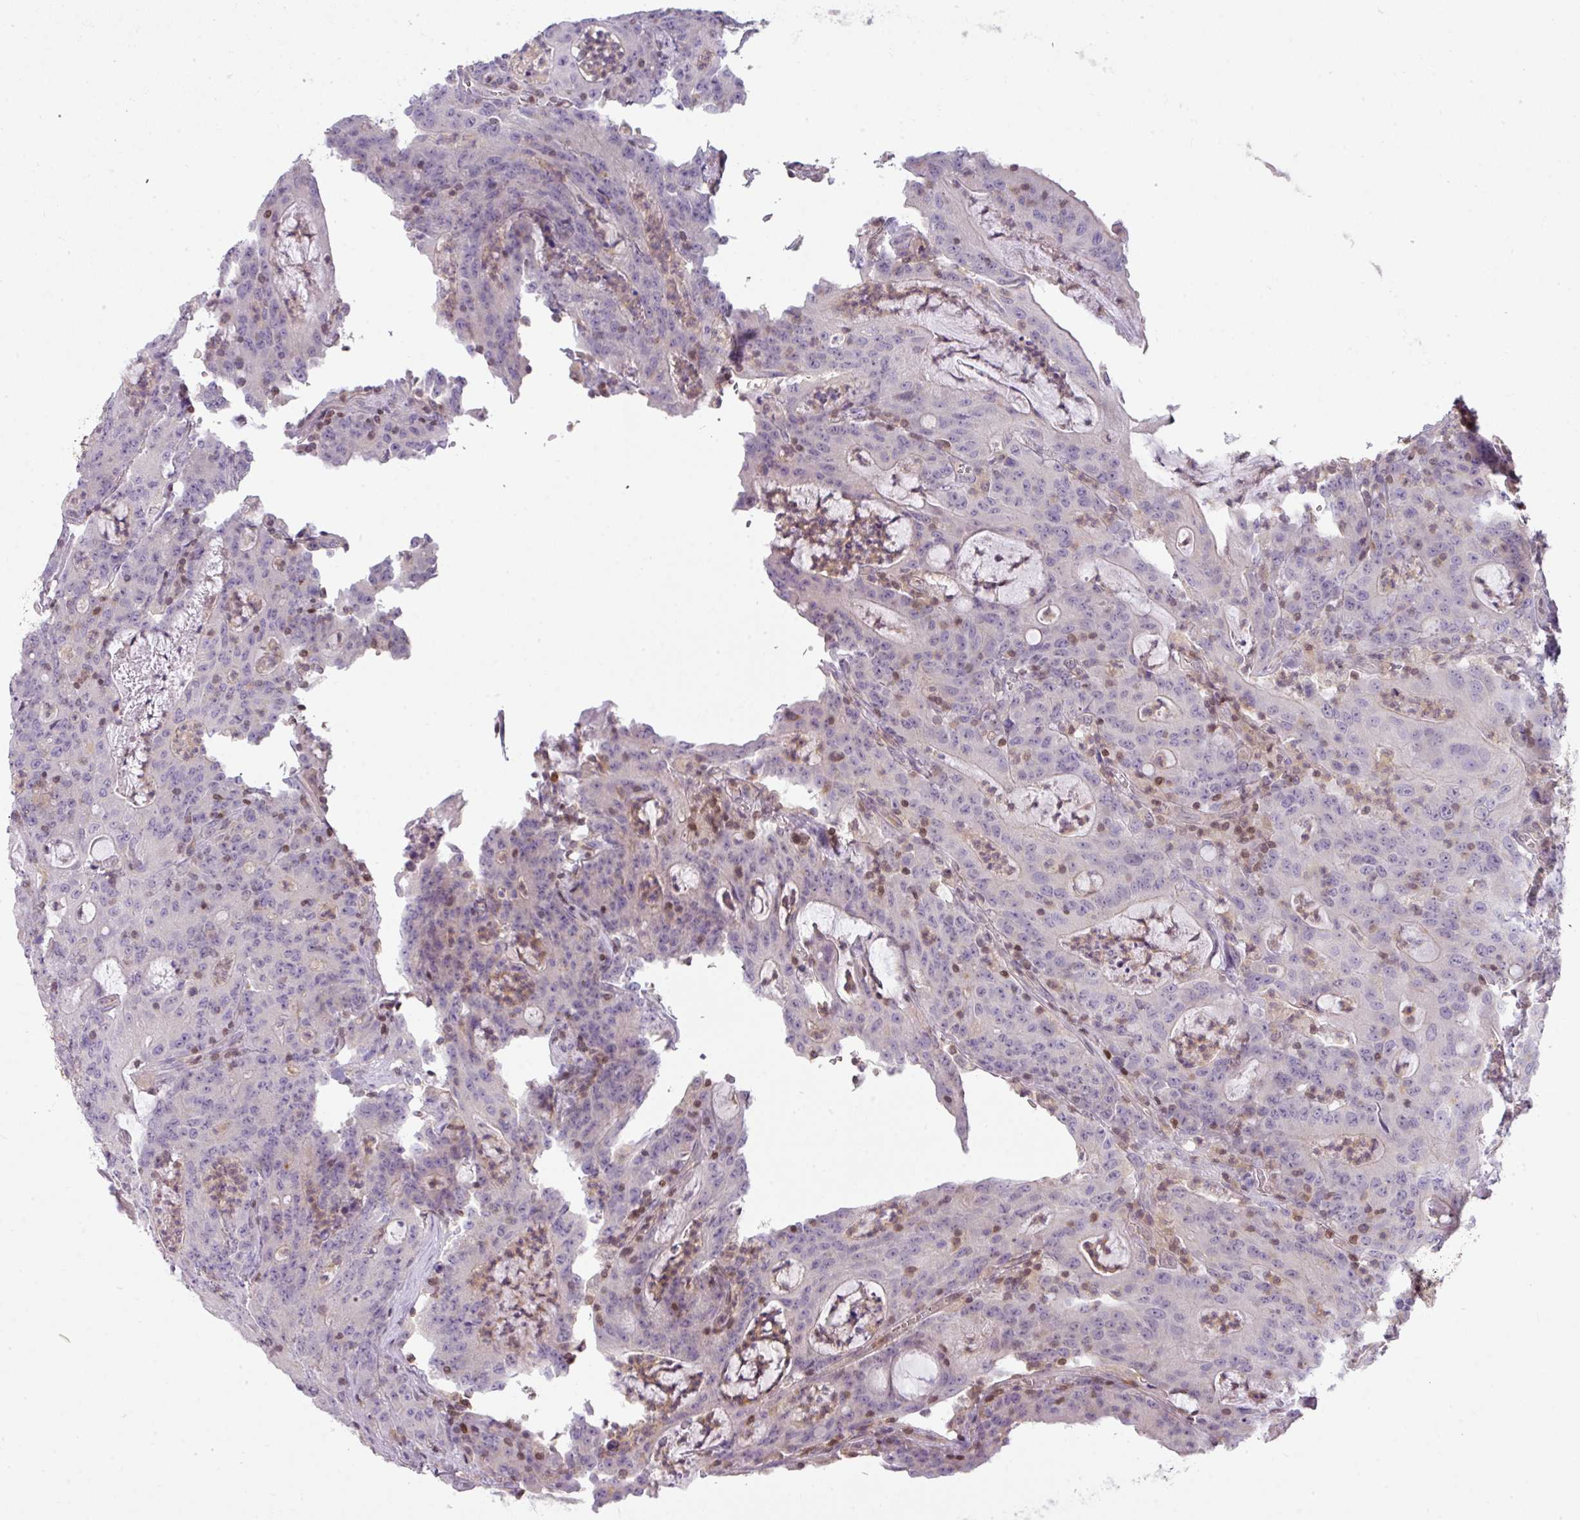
{"staining": {"intensity": "negative", "quantity": "none", "location": "none"}, "tissue": "colorectal cancer", "cell_type": "Tumor cells", "image_type": "cancer", "snomed": [{"axis": "morphology", "description": "Adenocarcinoma, NOS"}, {"axis": "topography", "description": "Colon"}], "caption": "There is no significant expression in tumor cells of colorectal cancer (adenocarcinoma).", "gene": "STAT5A", "patient": {"sex": "male", "age": 83}}